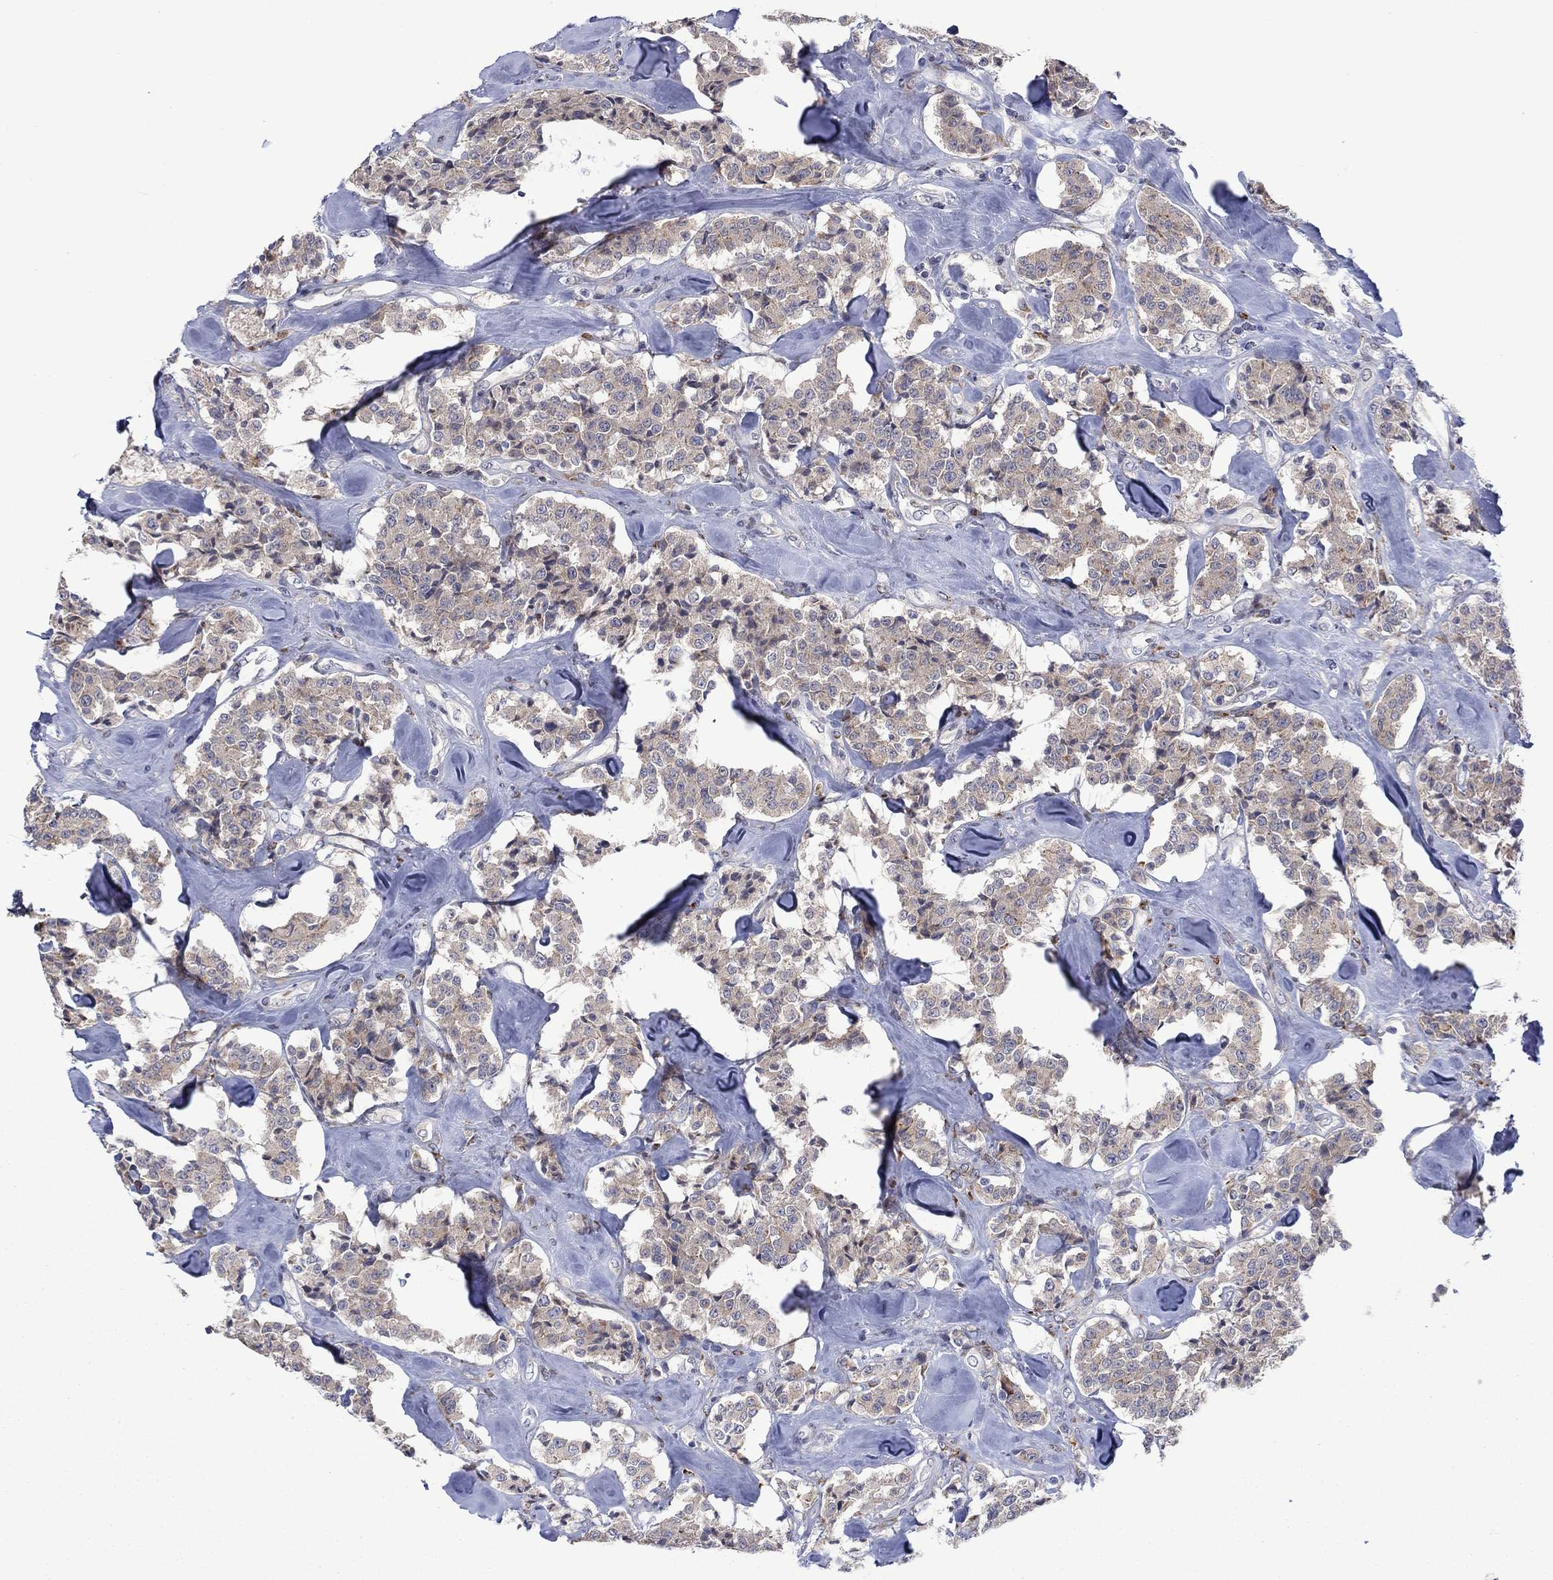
{"staining": {"intensity": "weak", "quantity": "25%-75%", "location": "cytoplasmic/membranous"}, "tissue": "carcinoid", "cell_type": "Tumor cells", "image_type": "cancer", "snomed": [{"axis": "morphology", "description": "Carcinoid, malignant, NOS"}, {"axis": "topography", "description": "Pancreas"}], "caption": "This histopathology image displays IHC staining of carcinoid (malignant), with low weak cytoplasmic/membranous staining in about 25%-75% of tumor cells.", "gene": "TTC21B", "patient": {"sex": "male", "age": 41}}